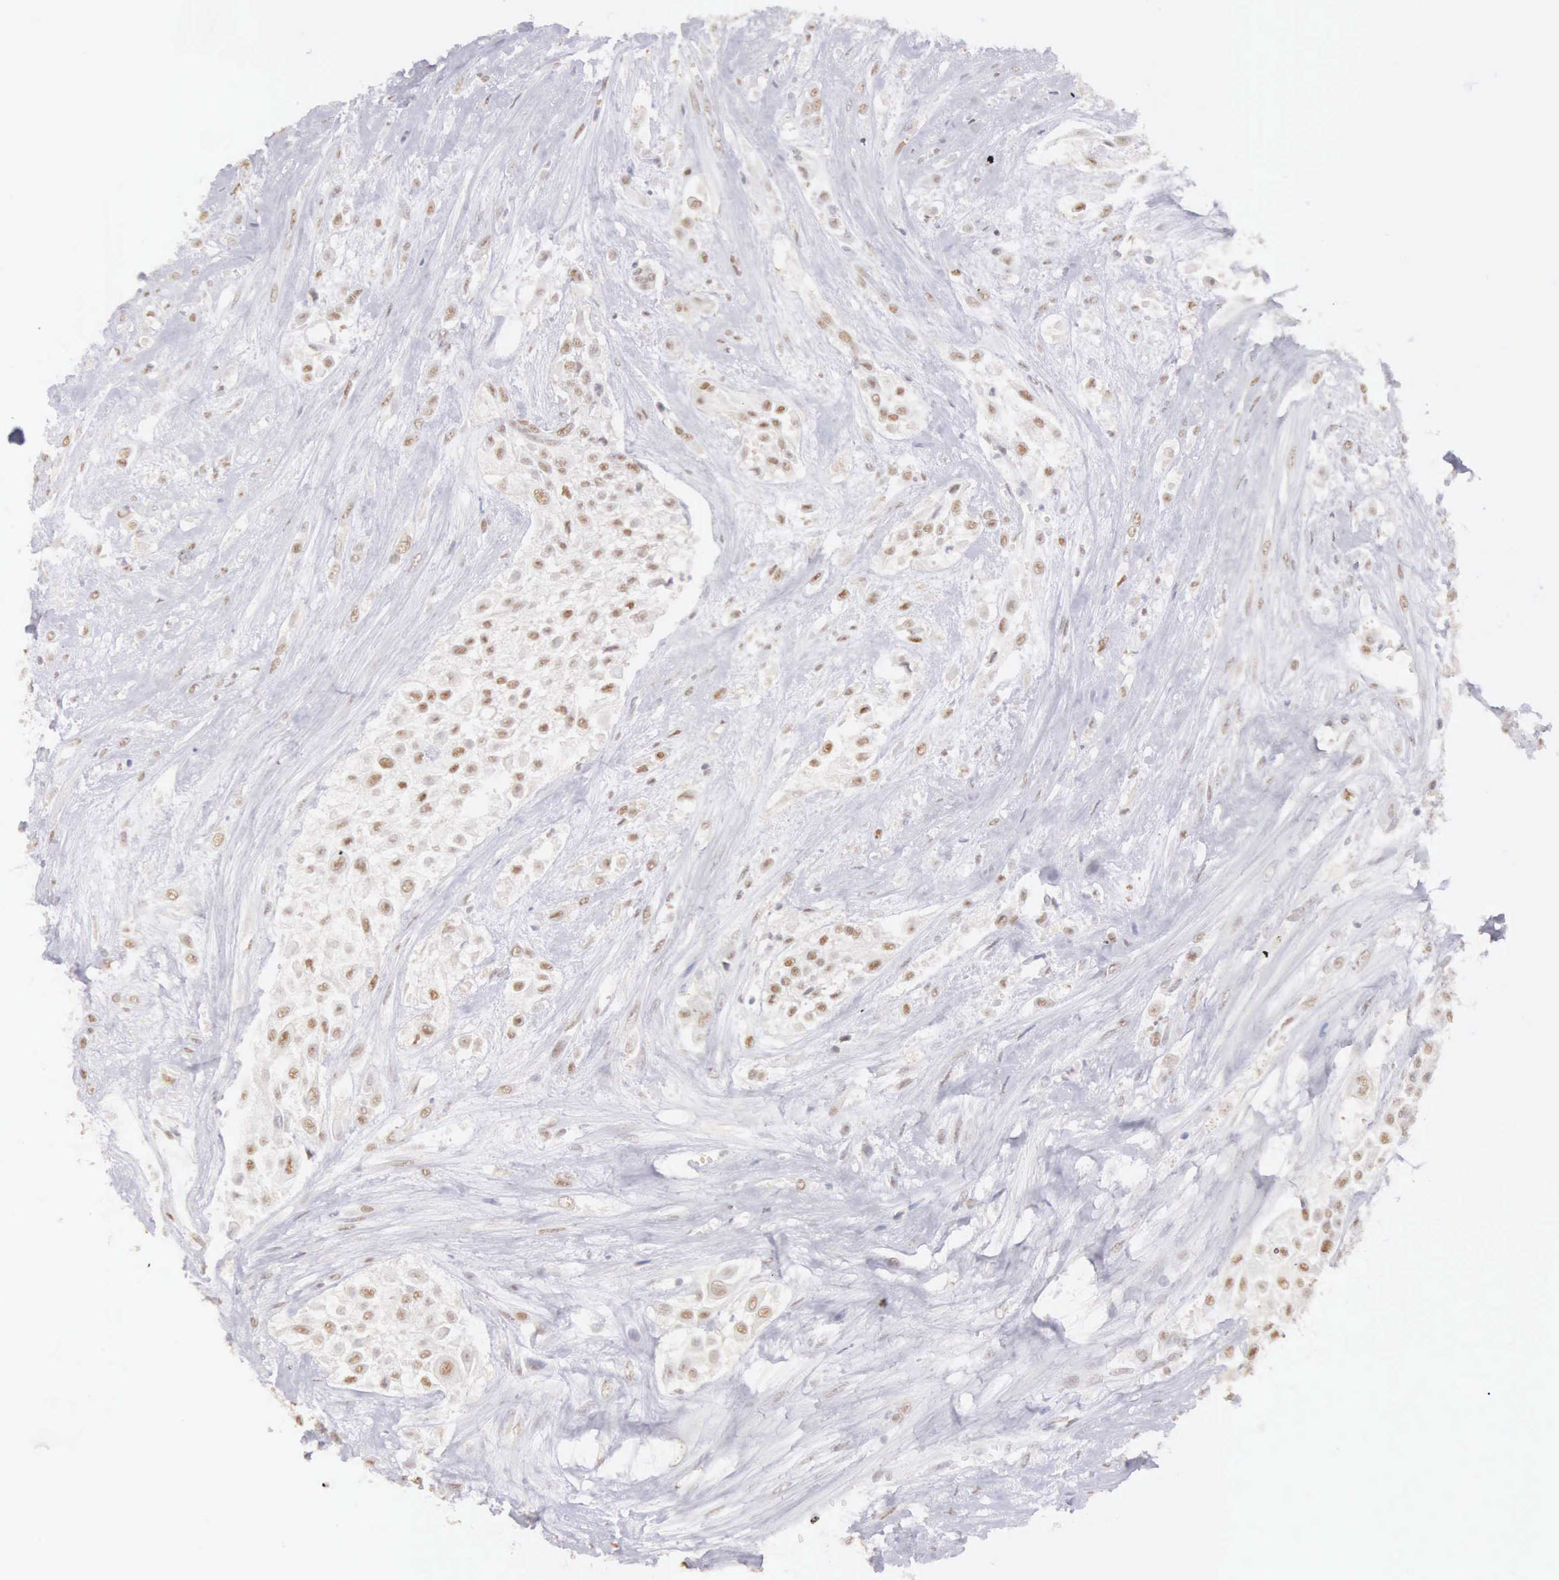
{"staining": {"intensity": "moderate", "quantity": "25%-75%", "location": "nuclear"}, "tissue": "urothelial cancer", "cell_type": "Tumor cells", "image_type": "cancer", "snomed": [{"axis": "morphology", "description": "Urothelial carcinoma, High grade"}, {"axis": "topography", "description": "Urinary bladder"}], "caption": "Protein expression analysis of high-grade urothelial carcinoma exhibits moderate nuclear expression in approximately 25%-75% of tumor cells. Nuclei are stained in blue.", "gene": "UBA1", "patient": {"sex": "male", "age": 57}}